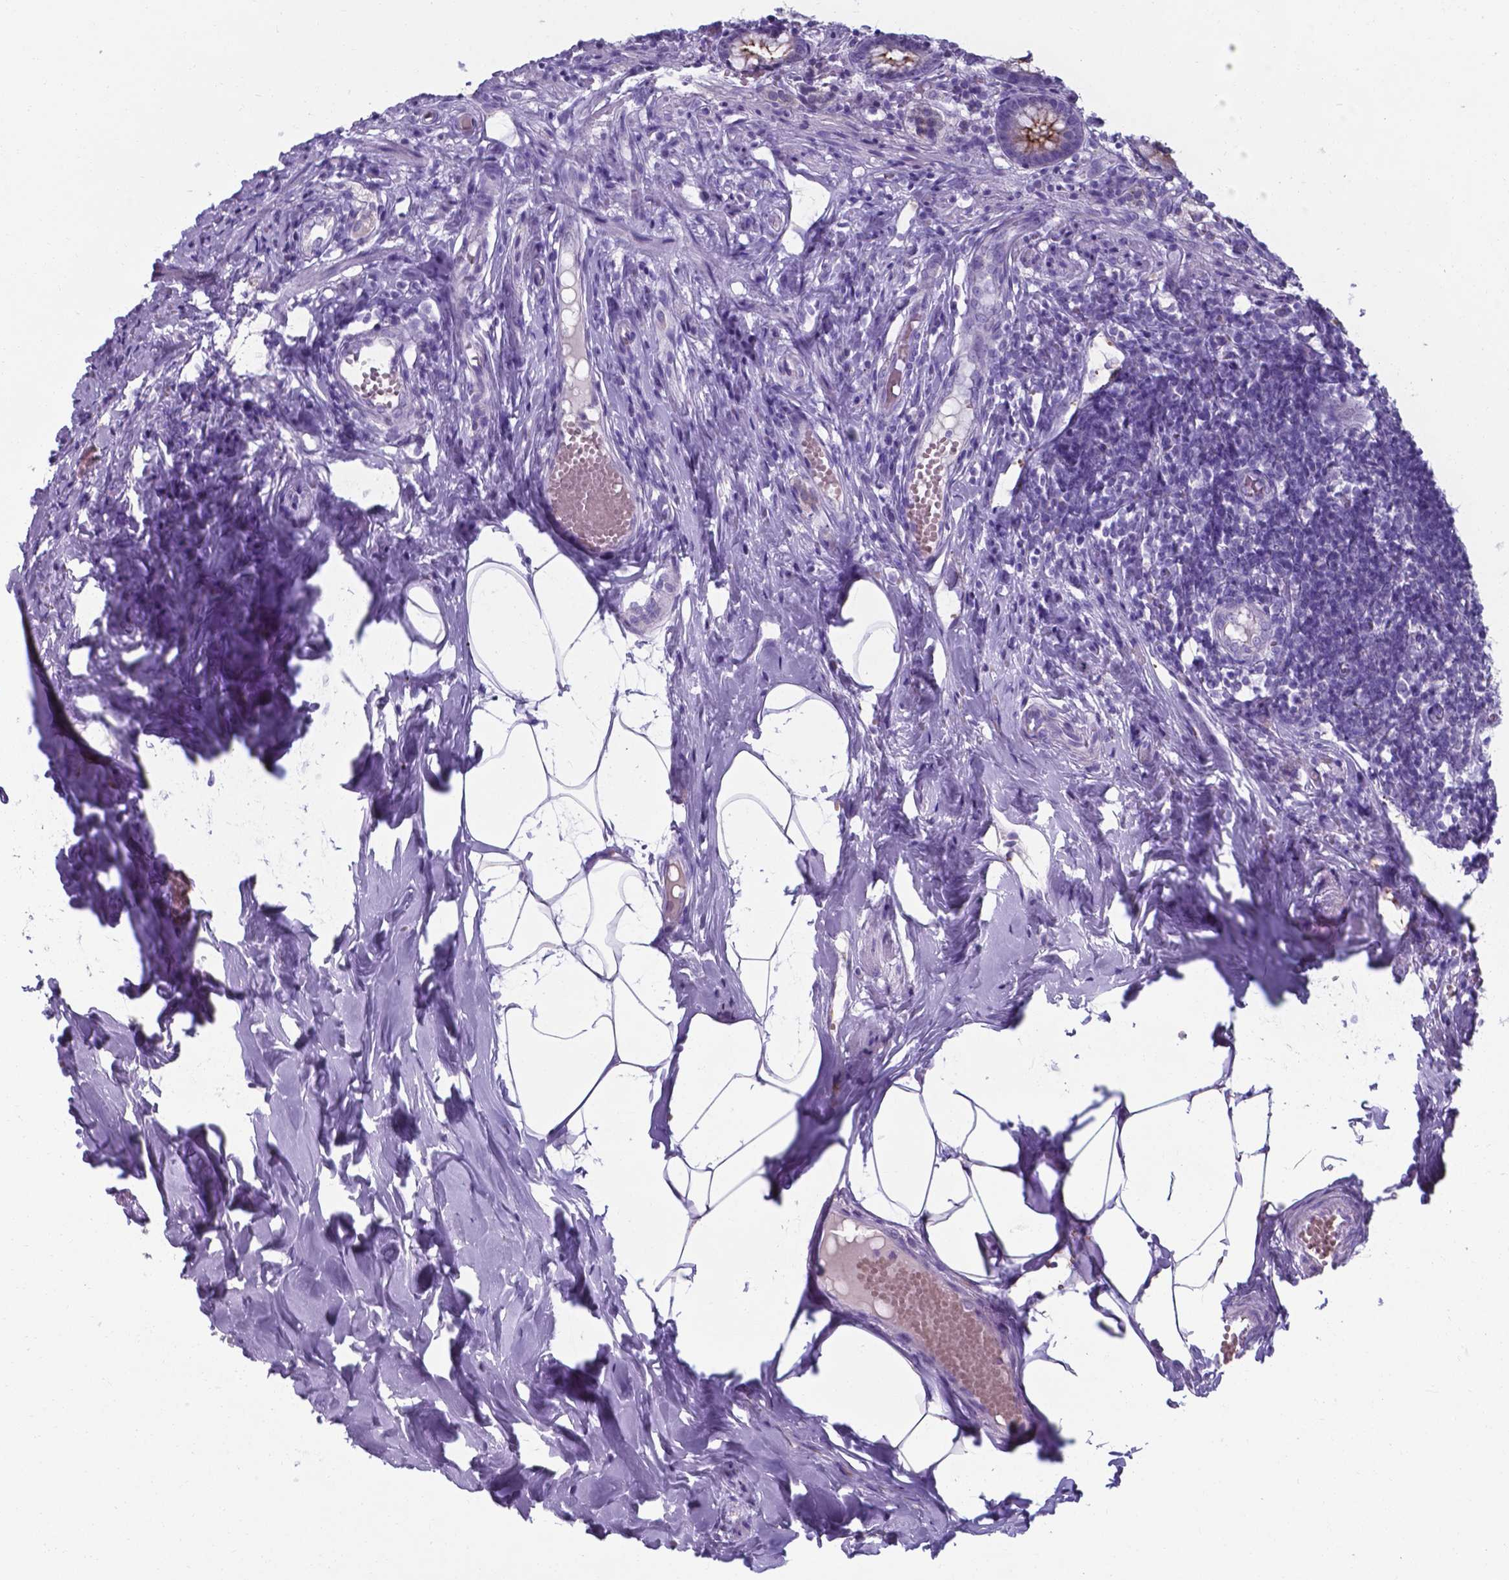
{"staining": {"intensity": "moderate", "quantity": ">75%", "location": "cytoplasmic/membranous"}, "tissue": "appendix", "cell_type": "Glandular cells", "image_type": "normal", "snomed": [{"axis": "morphology", "description": "Normal tissue, NOS"}, {"axis": "topography", "description": "Appendix"}], "caption": "Immunohistochemistry (IHC) micrograph of benign appendix: appendix stained using immunohistochemistry (IHC) exhibits medium levels of moderate protein expression localized specifically in the cytoplasmic/membranous of glandular cells, appearing as a cytoplasmic/membranous brown color.", "gene": "AP5B1", "patient": {"sex": "female", "age": 32}}